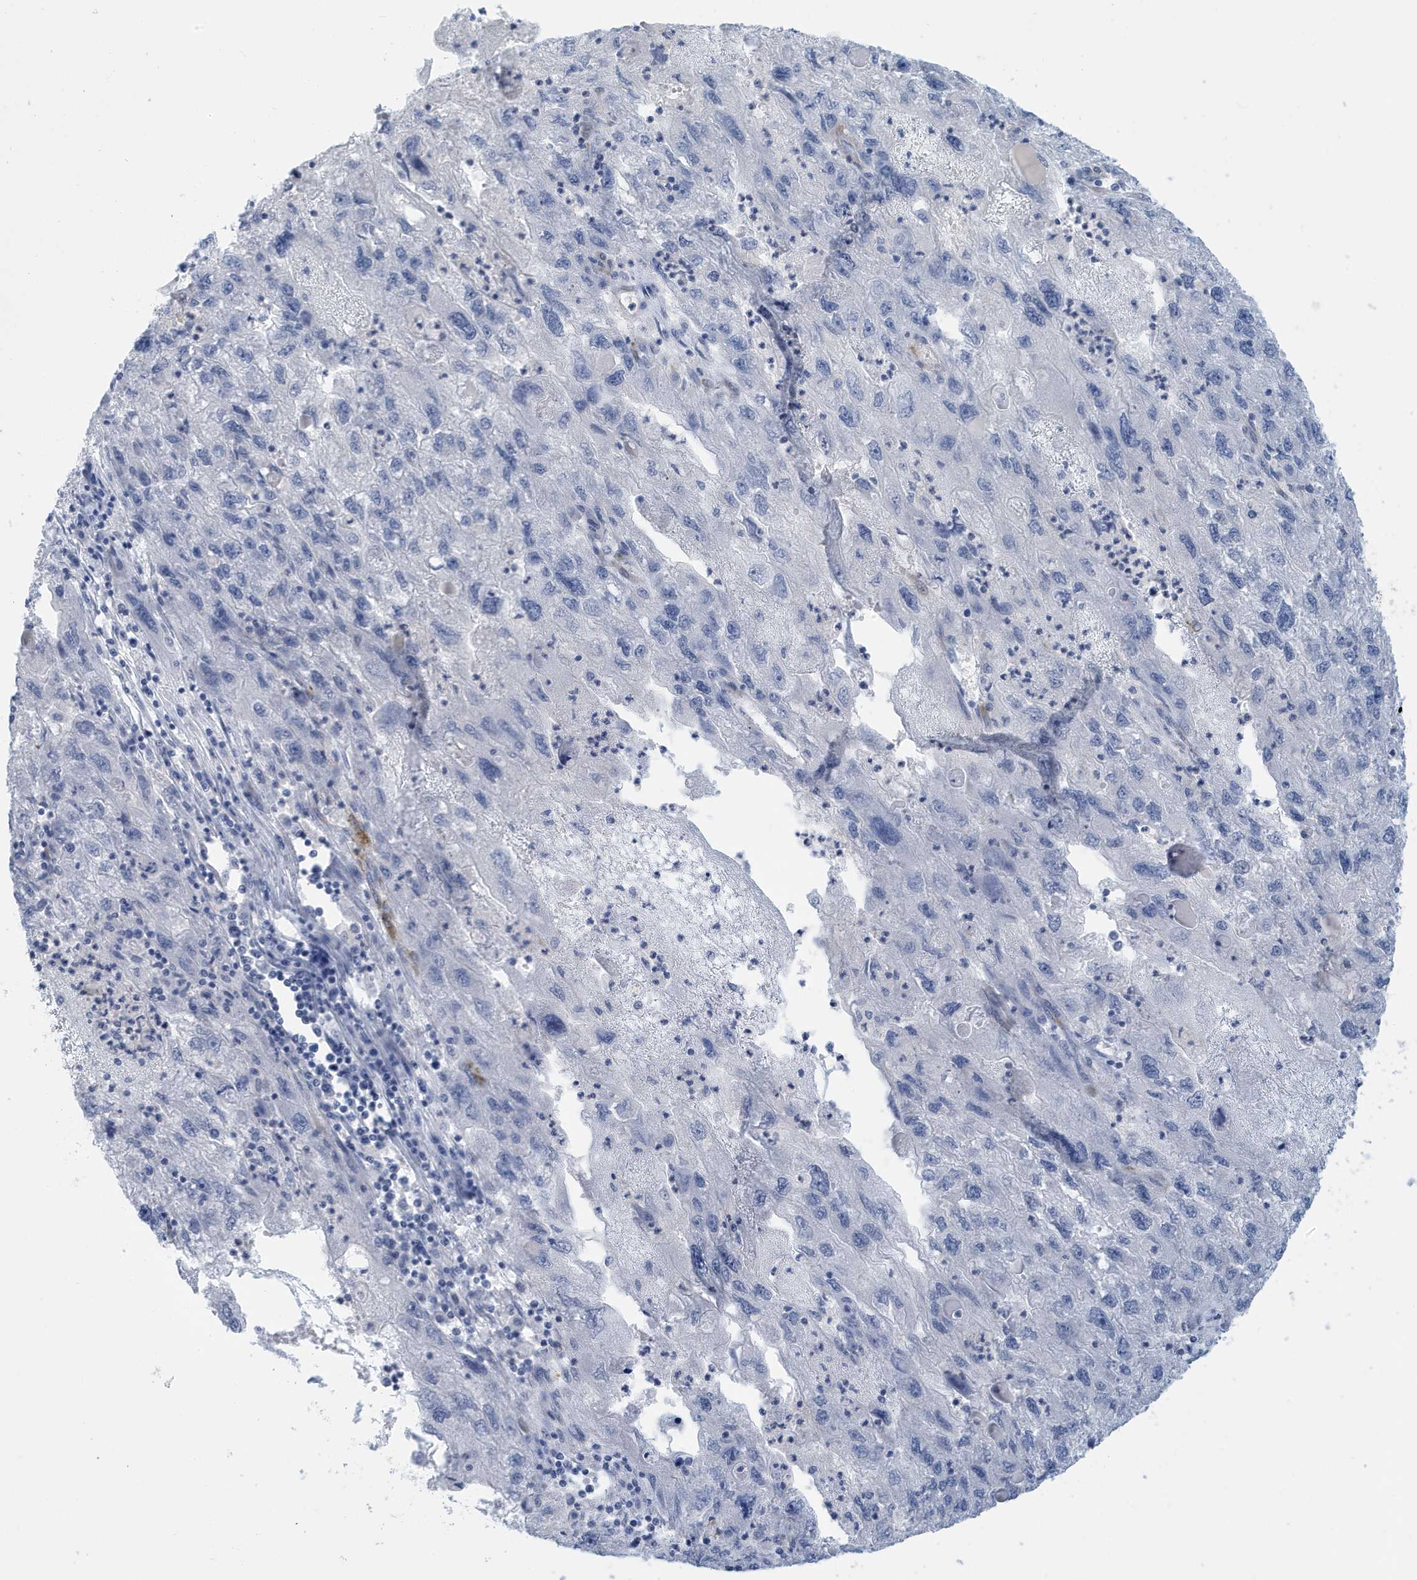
{"staining": {"intensity": "negative", "quantity": "none", "location": "none"}, "tissue": "endometrial cancer", "cell_type": "Tumor cells", "image_type": "cancer", "snomed": [{"axis": "morphology", "description": "Adenocarcinoma, NOS"}, {"axis": "topography", "description": "Endometrium"}], "caption": "A high-resolution micrograph shows immunohistochemistry staining of endometrial cancer, which demonstrates no significant staining in tumor cells. (DAB IHC with hematoxylin counter stain).", "gene": "PERM1", "patient": {"sex": "female", "age": 49}}